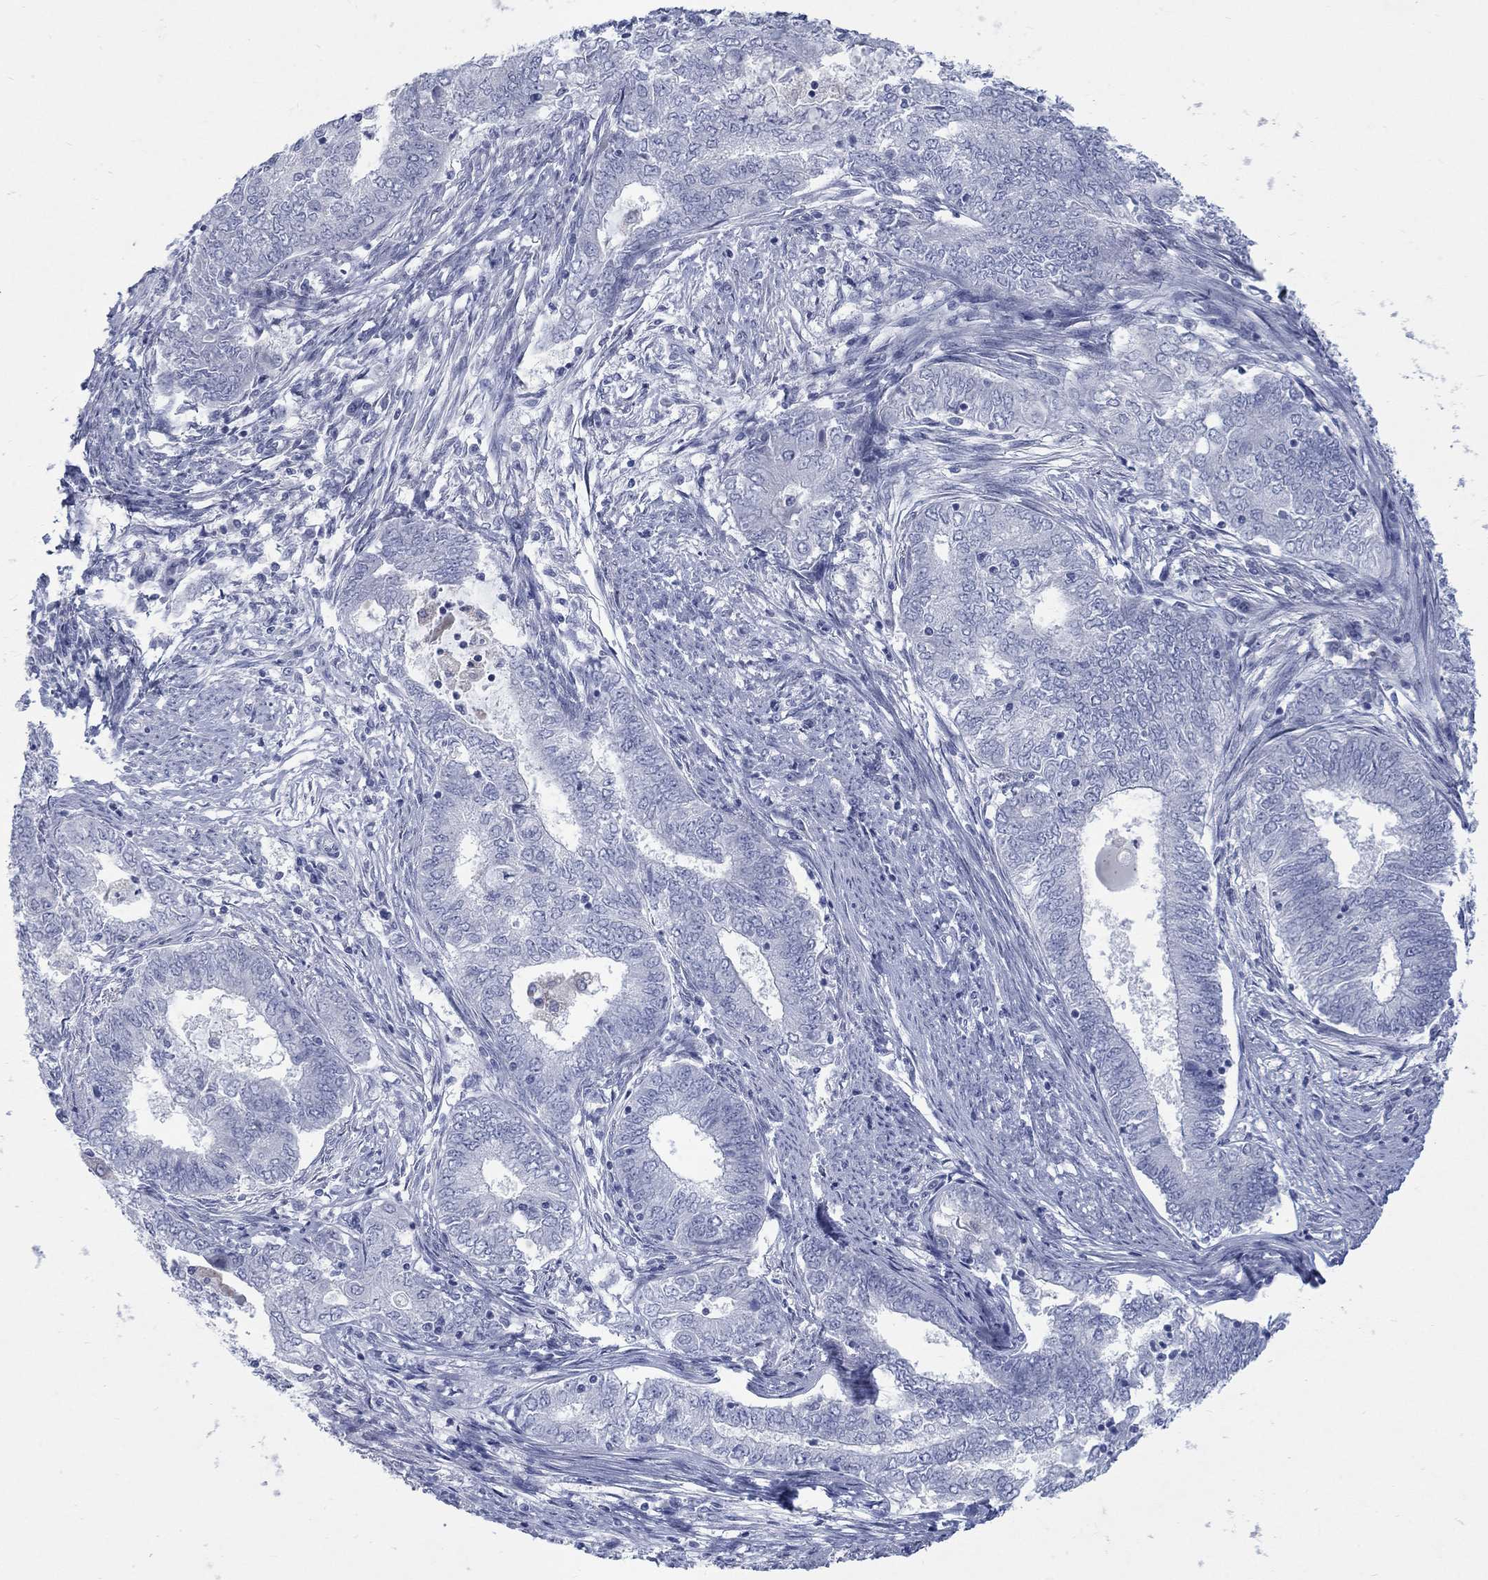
{"staining": {"intensity": "negative", "quantity": "none", "location": "none"}, "tissue": "endometrial cancer", "cell_type": "Tumor cells", "image_type": "cancer", "snomed": [{"axis": "morphology", "description": "Adenocarcinoma, NOS"}, {"axis": "topography", "description": "Endometrium"}], "caption": "A micrograph of endometrial cancer (adenocarcinoma) stained for a protein exhibits no brown staining in tumor cells.", "gene": "RFTN2", "patient": {"sex": "female", "age": 62}}